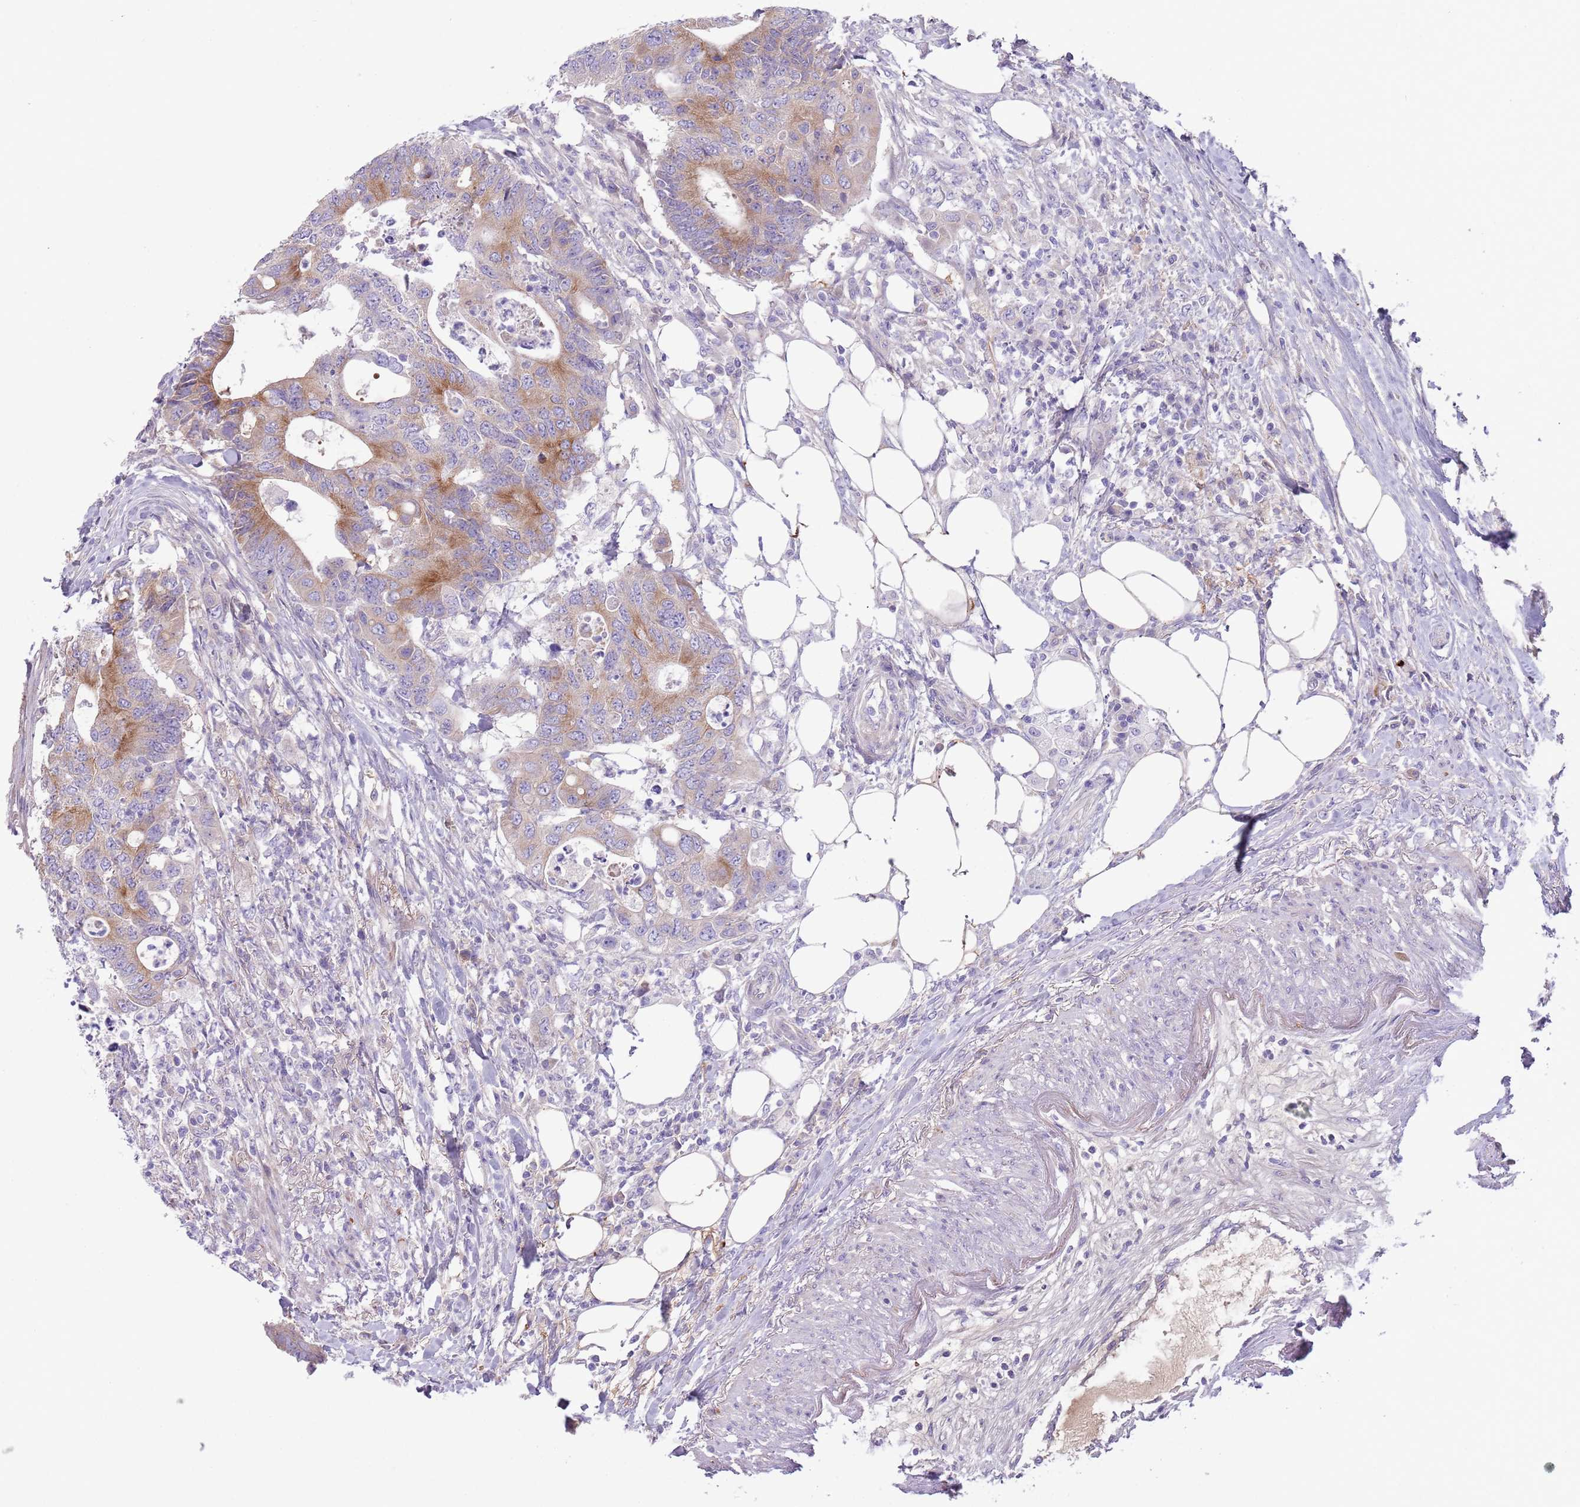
{"staining": {"intensity": "moderate", "quantity": "25%-75%", "location": "cytoplasmic/membranous"}, "tissue": "colorectal cancer", "cell_type": "Tumor cells", "image_type": "cancer", "snomed": [{"axis": "morphology", "description": "Adenocarcinoma, NOS"}, {"axis": "topography", "description": "Colon"}], "caption": "An image of human colorectal cancer stained for a protein demonstrates moderate cytoplasmic/membranous brown staining in tumor cells.", "gene": "CFH", "patient": {"sex": "male", "age": 71}}